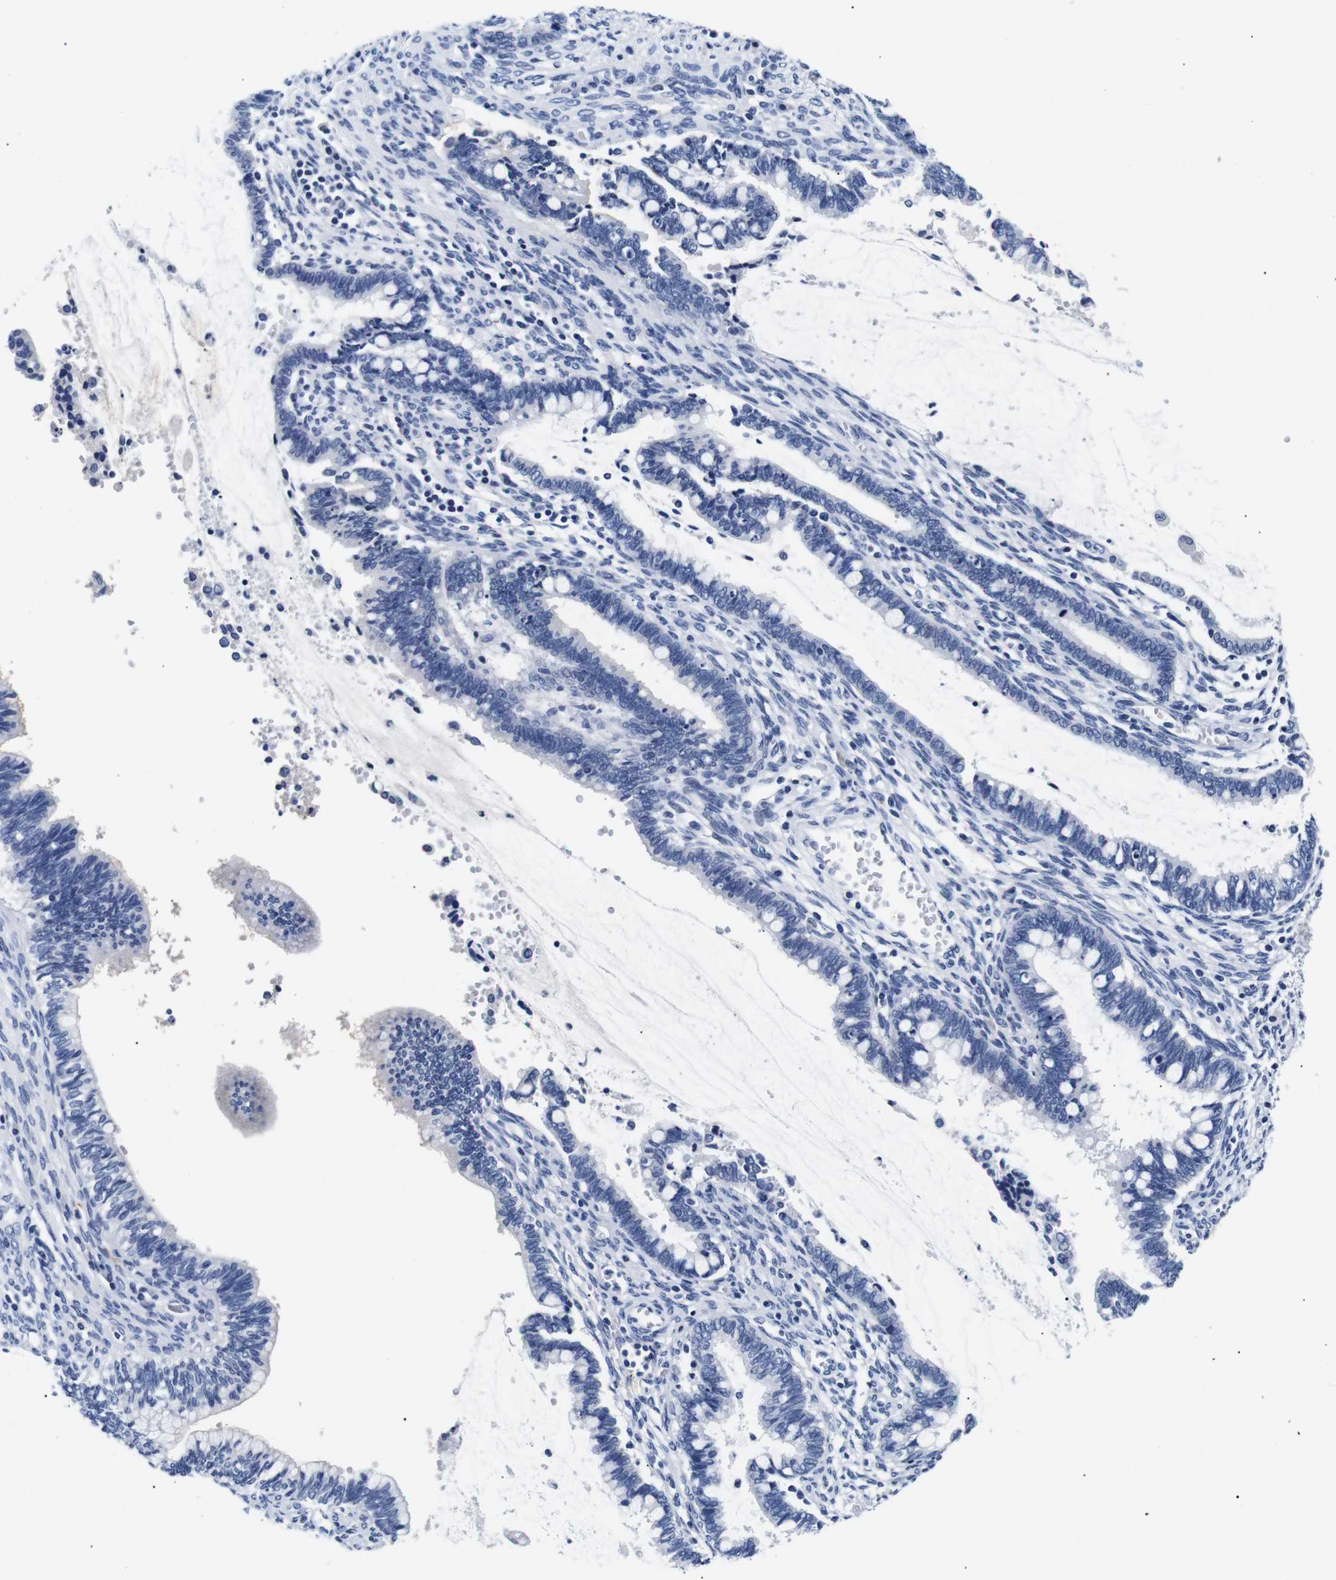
{"staining": {"intensity": "negative", "quantity": "none", "location": "none"}, "tissue": "cervical cancer", "cell_type": "Tumor cells", "image_type": "cancer", "snomed": [{"axis": "morphology", "description": "Adenocarcinoma, NOS"}, {"axis": "topography", "description": "Cervix"}], "caption": "IHC of adenocarcinoma (cervical) exhibits no positivity in tumor cells.", "gene": "GAP43", "patient": {"sex": "female", "age": 44}}